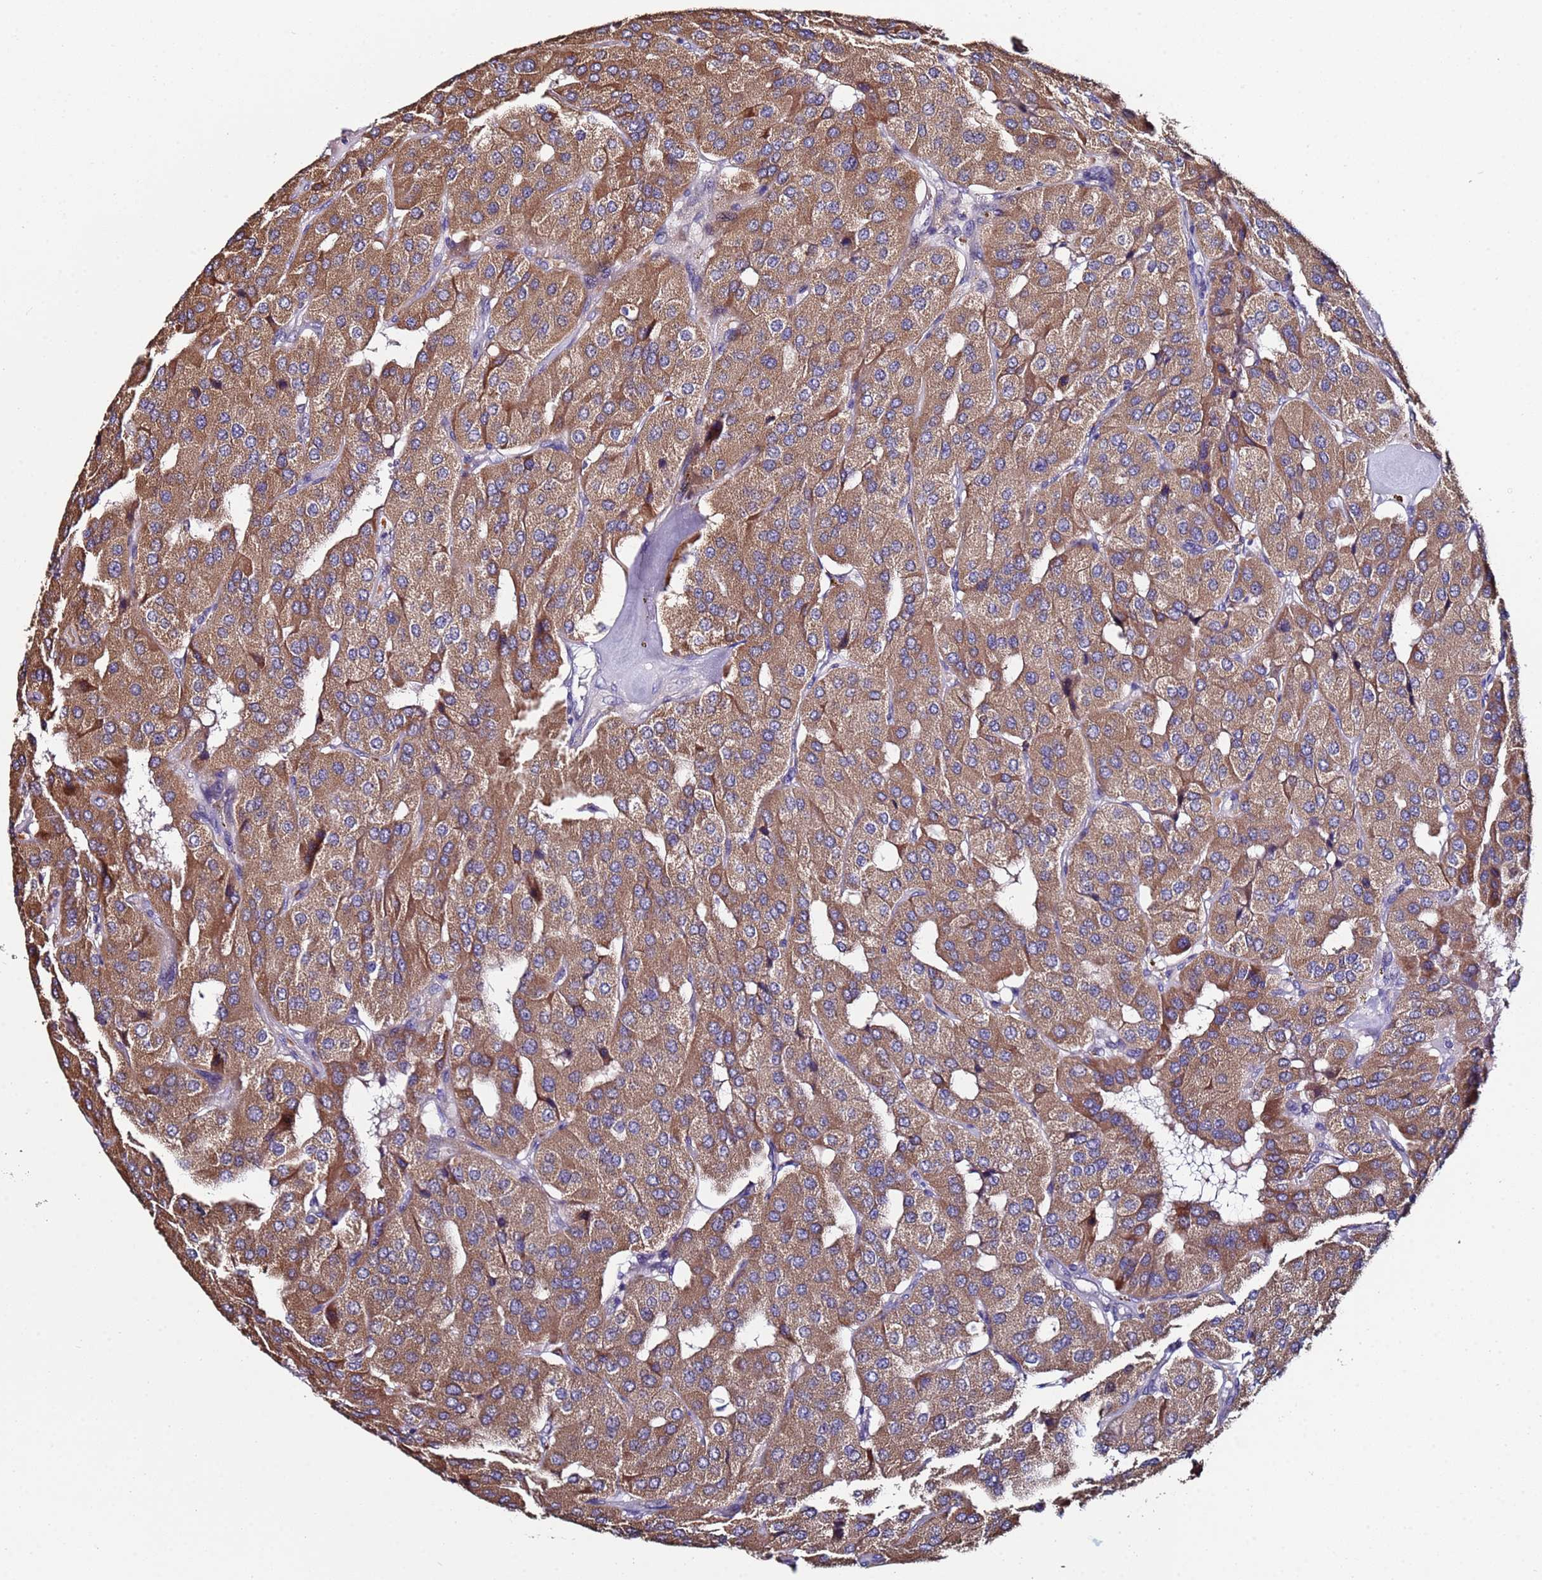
{"staining": {"intensity": "moderate", "quantity": ">75%", "location": "cytoplasmic/membranous"}, "tissue": "parathyroid gland", "cell_type": "Glandular cells", "image_type": "normal", "snomed": [{"axis": "morphology", "description": "Normal tissue, NOS"}, {"axis": "morphology", "description": "Adenoma, NOS"}, {"axis": "topography", "description": "Parathyroid gland"}], "caption": "This photomicrograph demonstrates immunohistochemistry staining of unremarkable human parathyroid gland, with medium moderate cytoplasmic/membranous positivity in approximately >75% of glandular cells.", "gene": "CLHC1", "patient": {"sex": "female", "age": 86}}